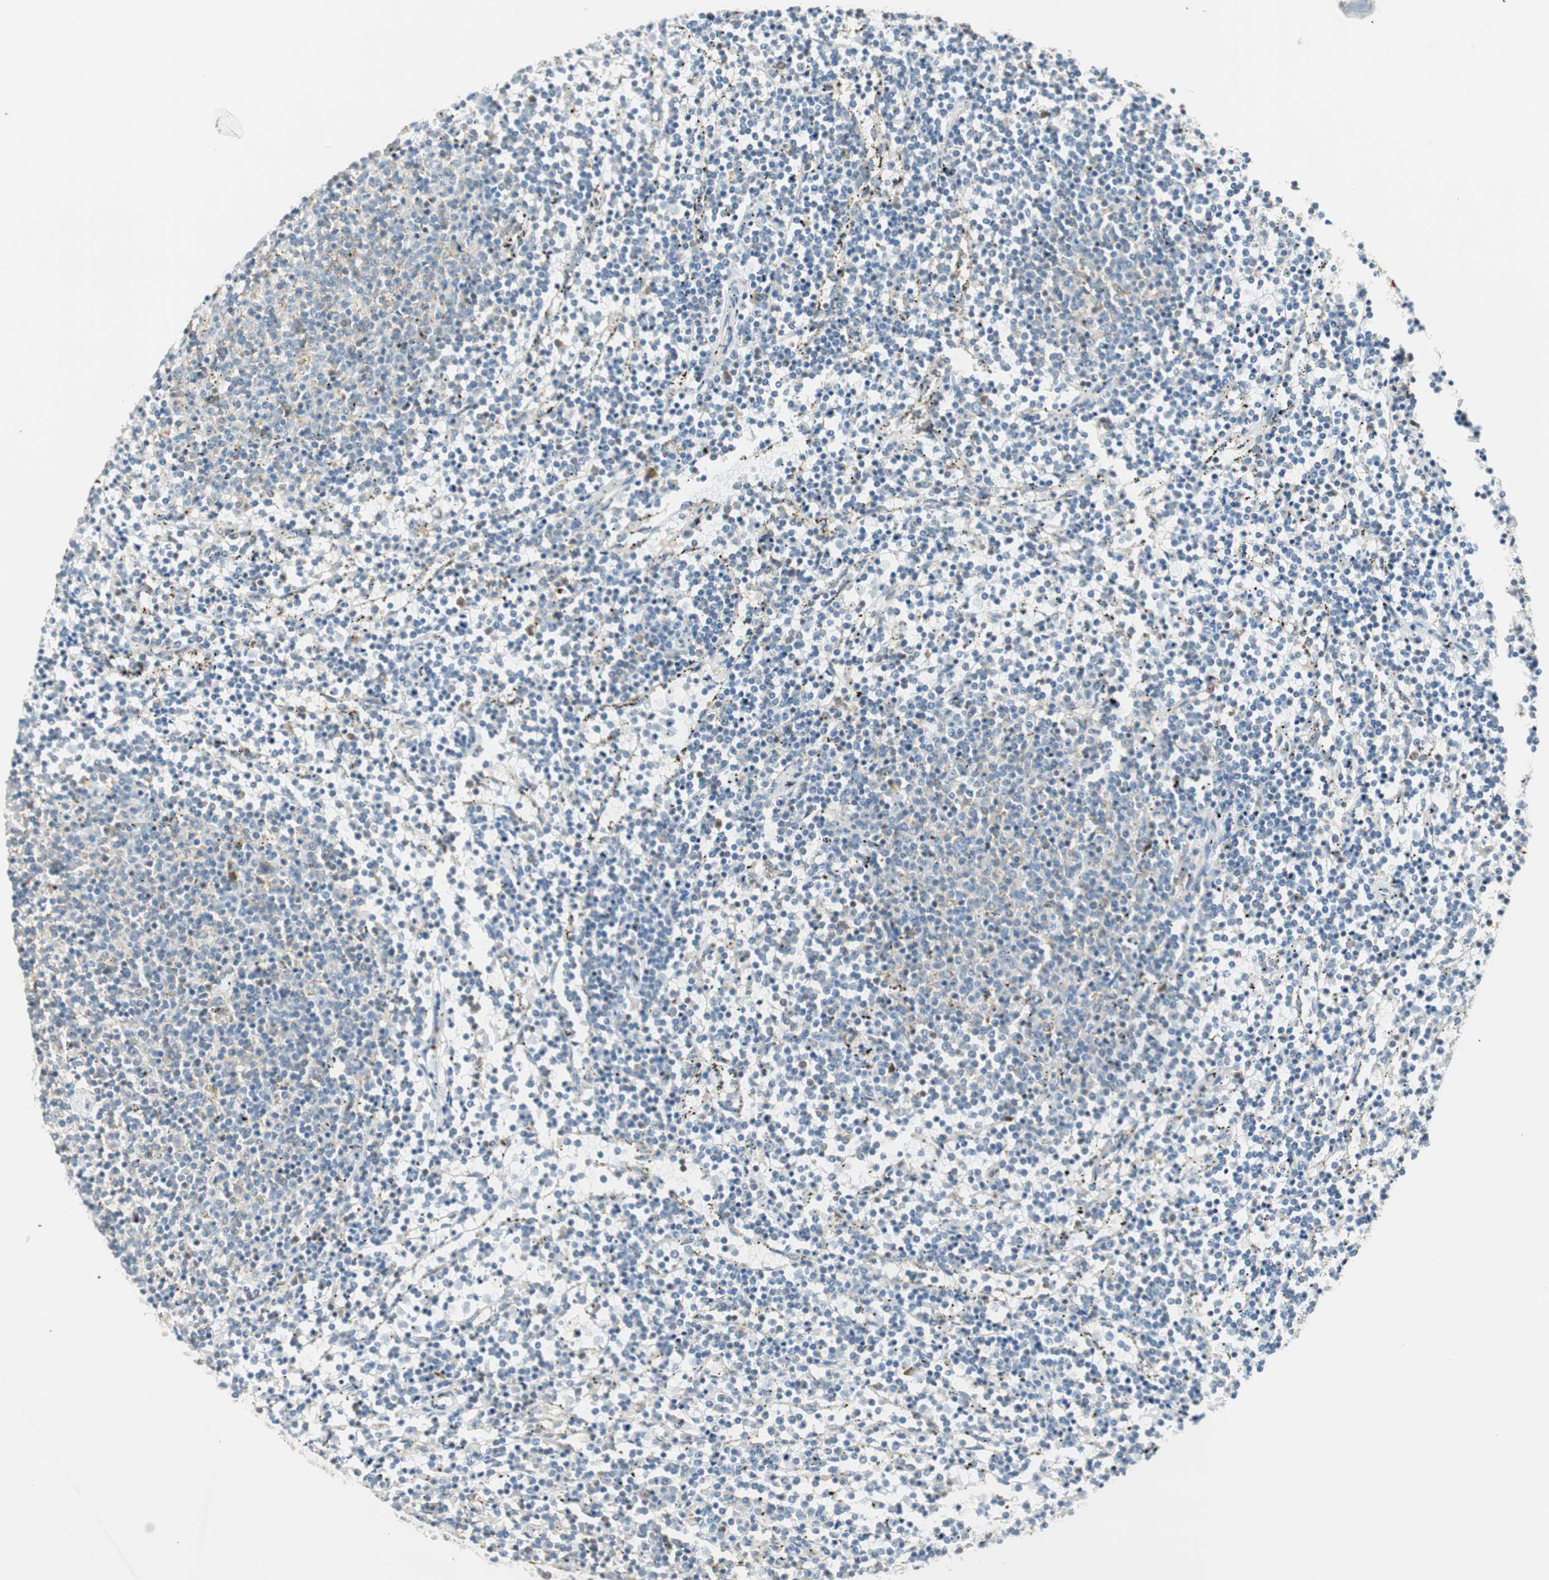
{"staining": {"intensity": "negative", "quantity": "none", "location": "none"}, "tissue": "lymphoma", "cell_type": "Tumor cells", "image_type": "cancer", "snomed": [{"axis": "morphology", "description": "Malignant lymphoma, non-Hodgkin's type, Low grade"}, {"axis": "topography", "description": "Spleen"}], "caption": "Histopathology image shows no significant protein staining in tumor cells of lymphoma.", "gene": "MSX2", "patient": {"sex": "female", "age": 50}}